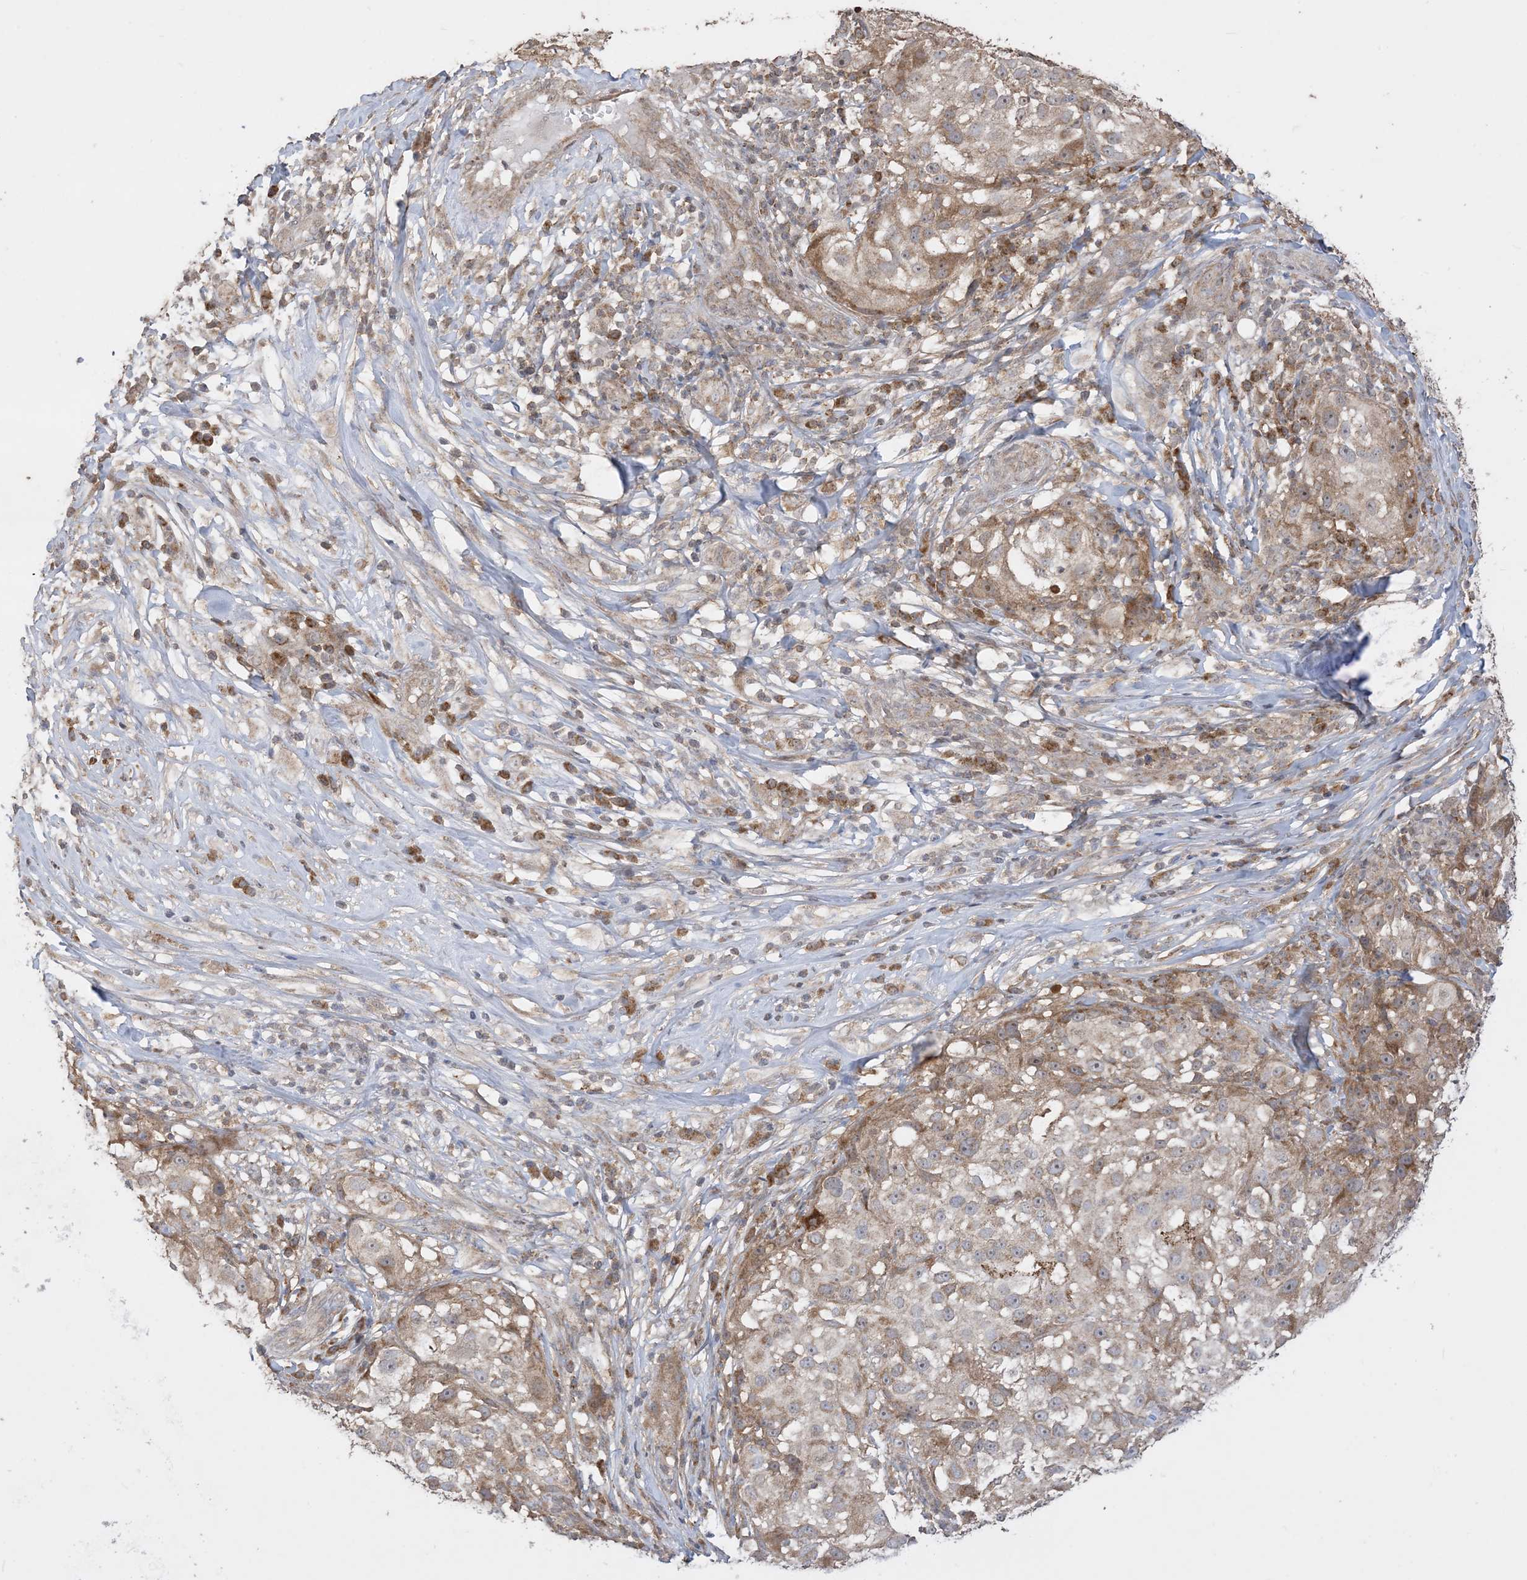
{"staining": {"intensity": "strong", "quantity": ">75%", "location": "cytoplasmic/membranous"}, "tissue": "melanoma", "cell_type": "Tumor cells", "image_type": "cancer", "snomed": [{"axis": "morphology", "description": "Necrosis, NOS"}, {"axis": "morphology", "description": "Malignant melanoma, NOS"}, {"axis": "topography", "description": "Skin"}], "caption": "Immunohistochemistry micrograph of neoplastic tissue: malignant melanoma stained using immunohistochemistry displays high levels of strong protein expression localized specifically in the cytoplasmic/membranous of tumor cells, appearing as a cytoplasmic/membranous brown color.", "gene": "SIRT3", "patient": {"sex": "female", "age": 87}}